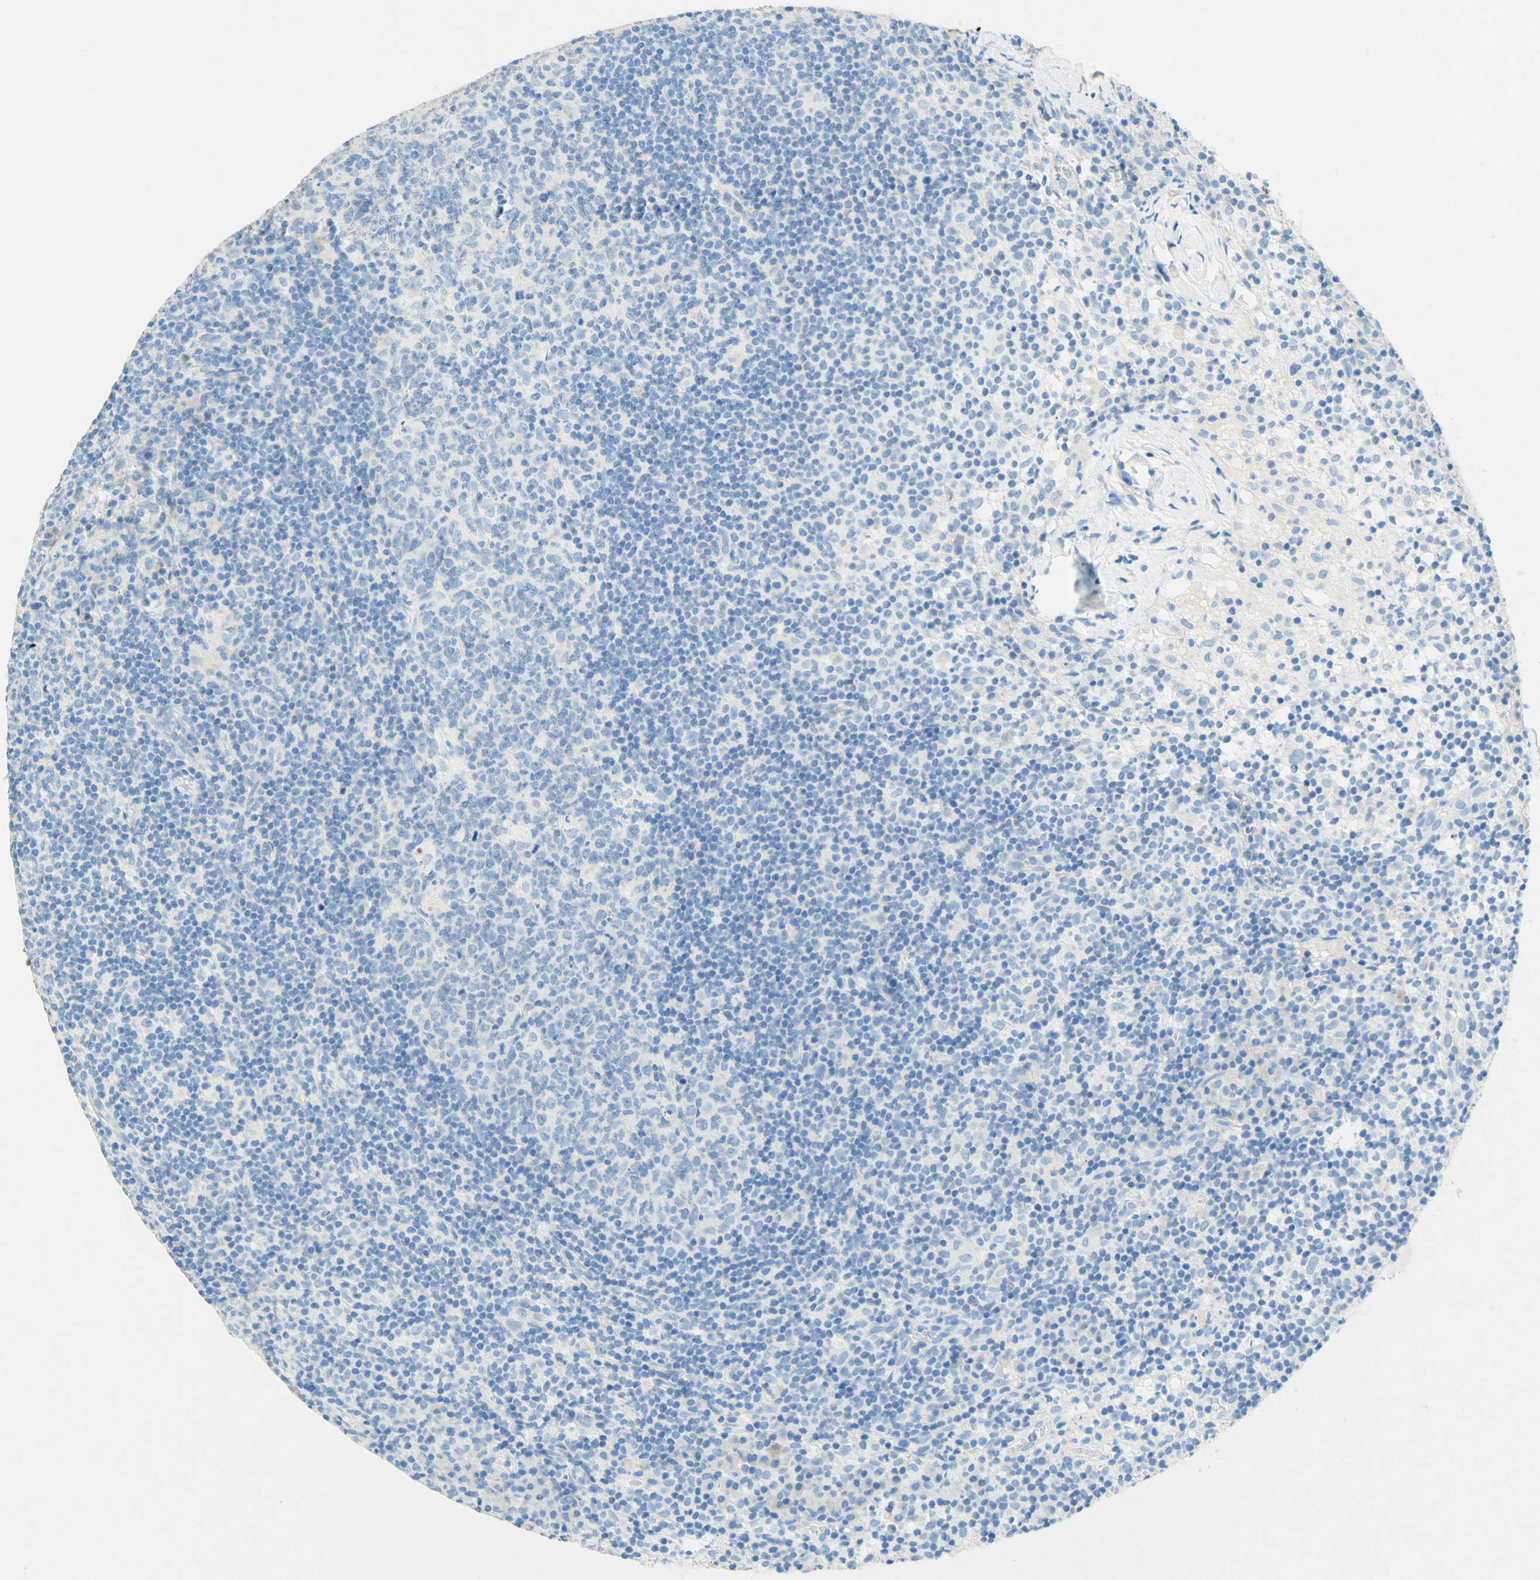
{"staining": {"intensity": "negative", "quantity": "none", "location": "none"}, "tissue": "lymph node", "cell_type": "Germinal center cells", "image_type": "normal", "snomed": [{"axis": "morphology", "description": "Normal tissue, NOS"}, {"axis": "morphology", "description": "Inflammation, NOS"}, {"axis": "topography", "description": "Lymph node"}], "caption": "Immunohistochemistry of unremarkable human lymph node demonstrates no staining in germinal center cells.", "gene": "SLC46A1", "patient": {"sex": "male", "age": 46}}